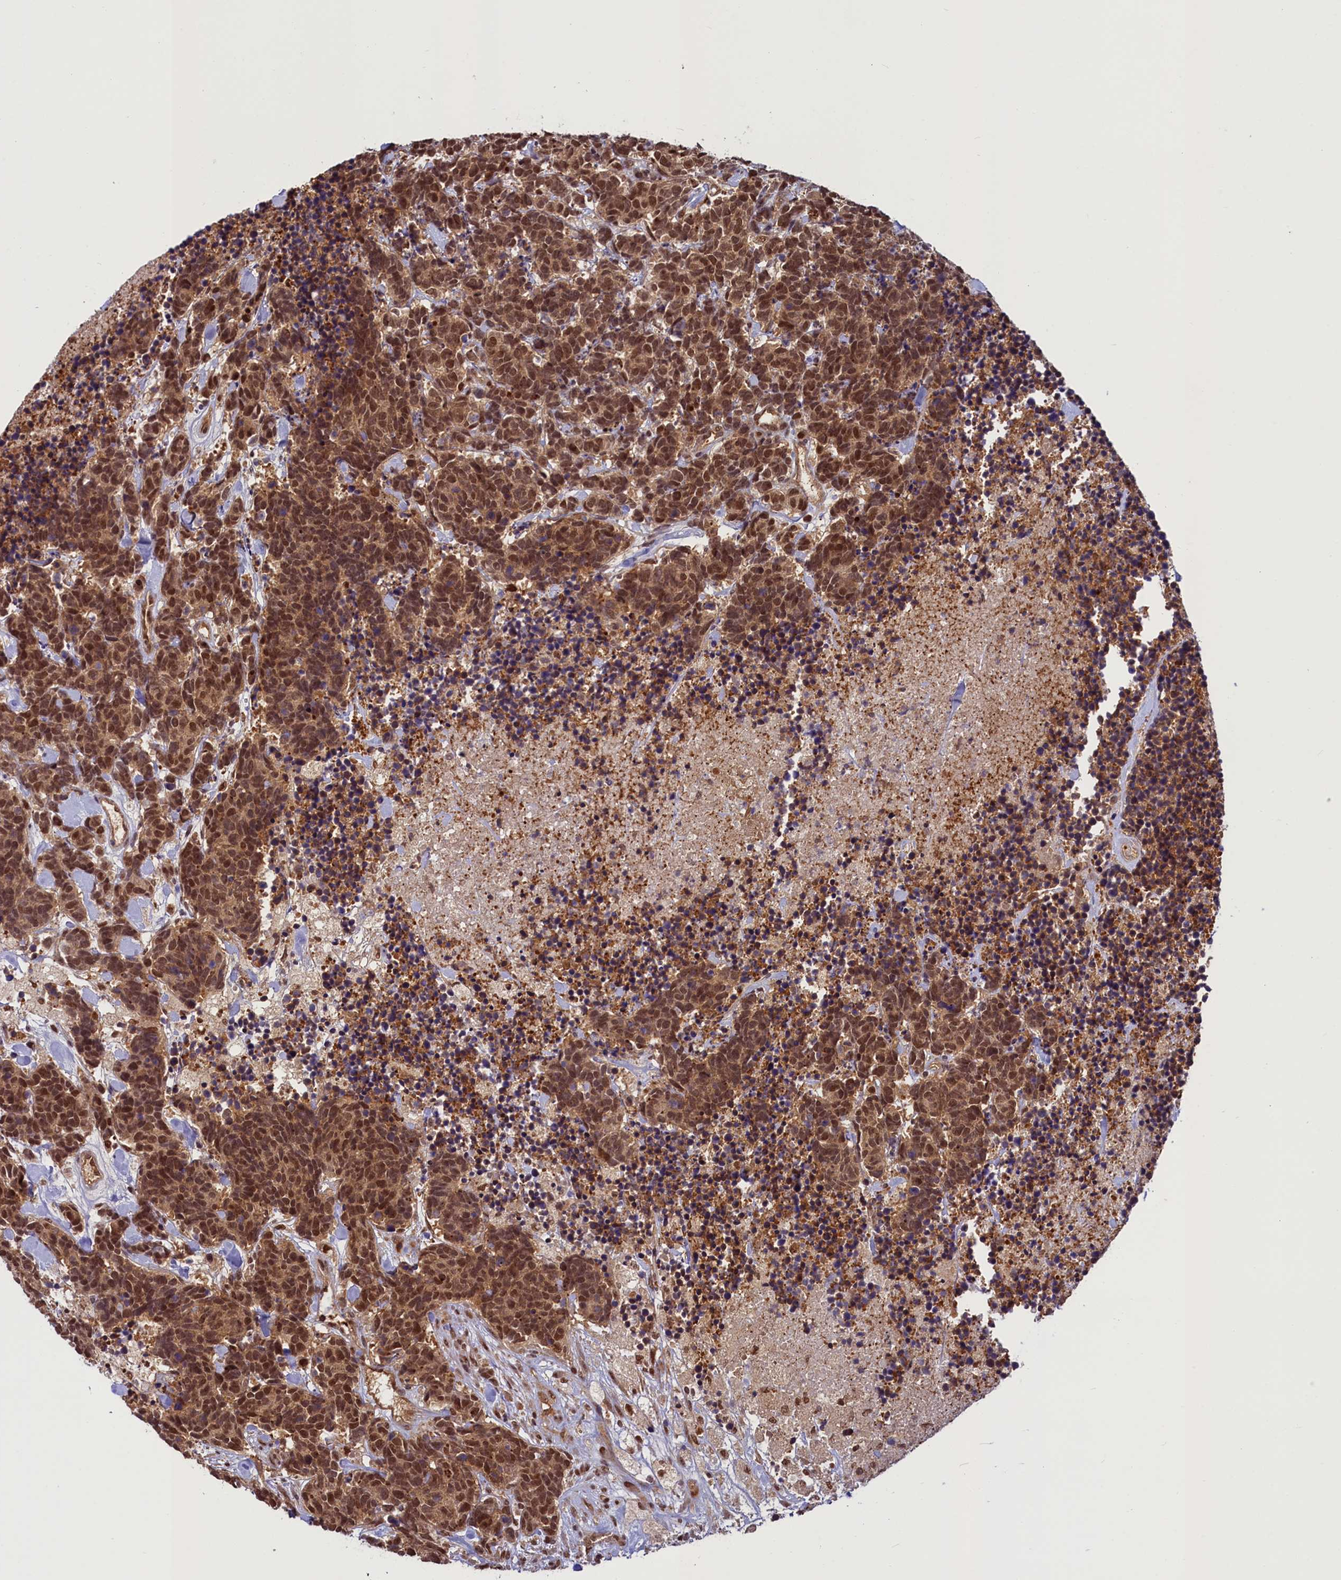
{"staining": {"intensity": "strong", "quantity": ">75%", "location": "cytoplasmic/membranous,nuclear"}, "tissue": "carcinoid", "cell_type": "Tumor cells", "image_type": "cancer", "snomed": [{"axis": "morphology", "description": "Carcinoma, NOS"}, {"axis": "morphology", "description": "Carcinoid, malignant, NOS"}, {"axis": "topography", "description": "Prostate"}], "caption": "Protein expression analysis of carcinoma exhibits strong cytoplasmic/membranous and nuclear staining in about >75% of tumor cells. (Brightfield microscopy of DAB IHC at high magnification).", "gene": "SLC7A6OS", "patient": {"sex": "male", "age": 57}}